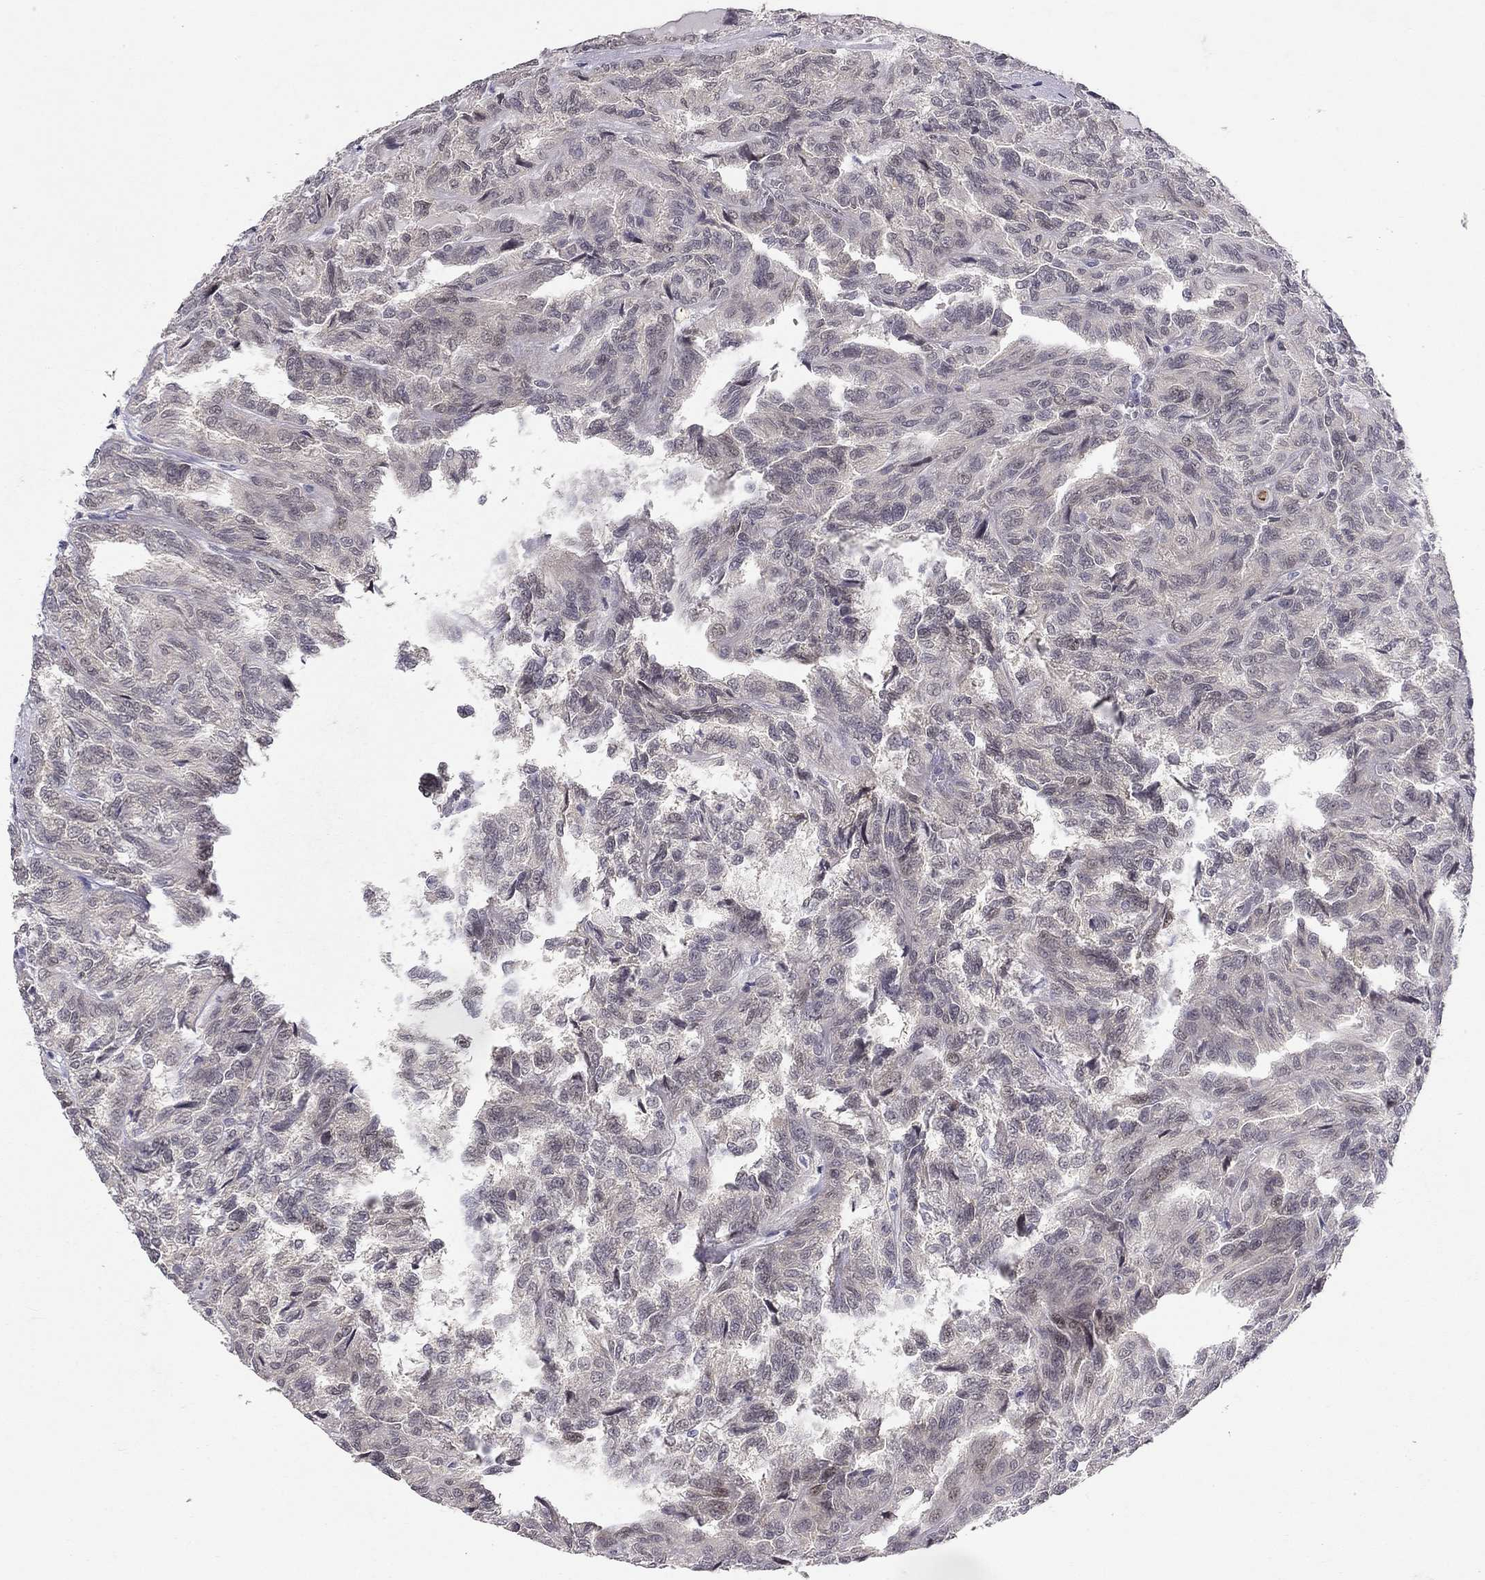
{"staining": {"intensity": "negative", "quantity": "none", "location": "none"}, "tissue": "renal cancer", "cell_type": "Tumor cells", "image_type": "cancer", "snomed": [{"axis": "morphology", "description": "Adenocarcinoma, NOS"}, {"axis": "topography", "description": "Kidney"}], "caption": "This is an immunohistochemistry (IHC) micrograph of renal cancer (adenocarcinoma). There is no expression in tumor cells.", "gene": "STXBP6", "patient": {"sex": "male", "age": 79}}